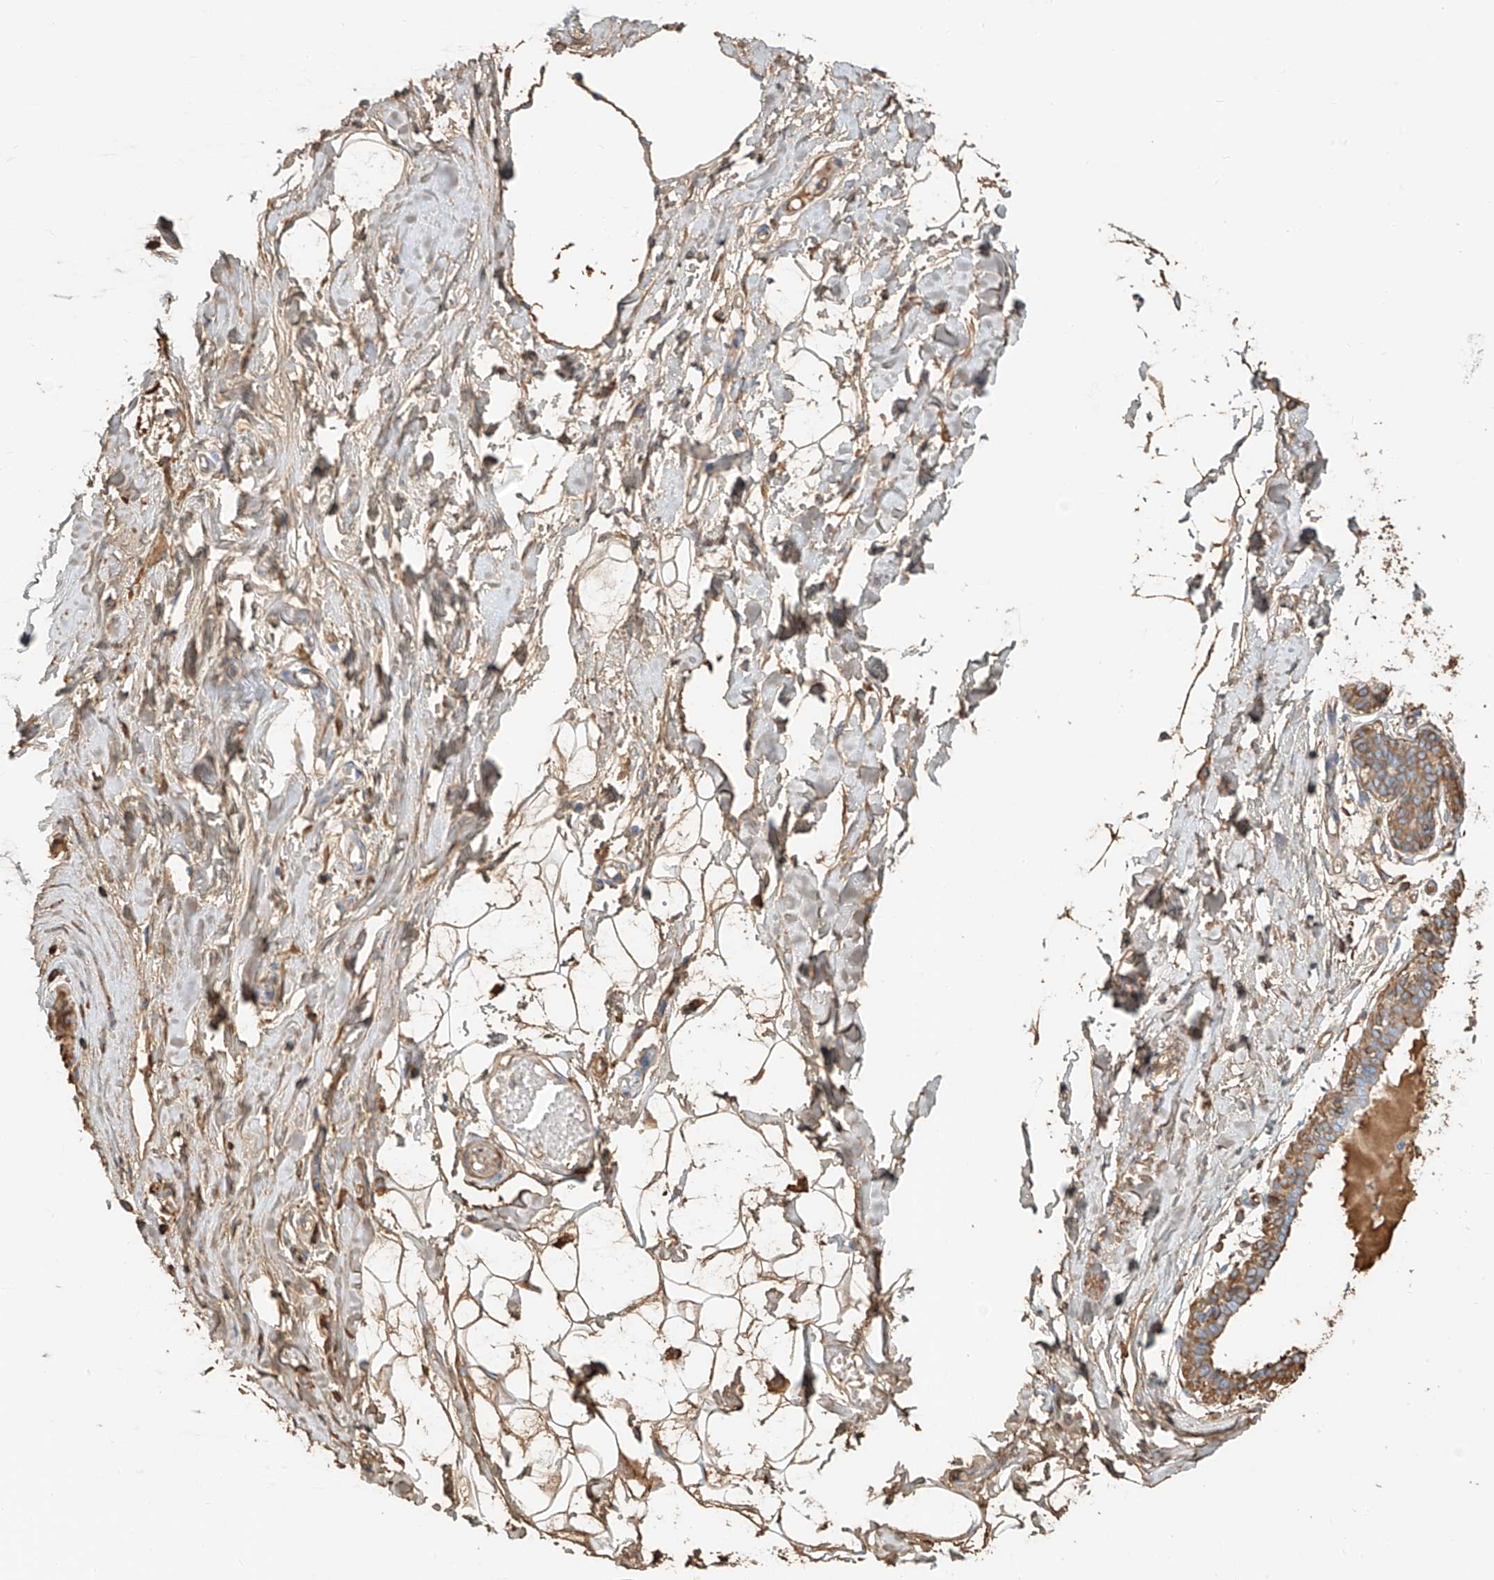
{"staining": {"intensity": "moderate", "quantity": "25%-75%", "location": "cytoplasmic/membranous"}, "tissue": "breast", "cell_type": "Adipocytes", "image_type": "normal", "snomed": [{"axis": "morphology", "description": "Normal tissue, NOS"}, {"axis": "topography", "description": "Breast"}], "caption": "Protein staining shows moderate cytoplasmic/membranous expression in approximately 25%-75% of adipocytes in unremarkable breast. The protein is stained brown, and the nuclei are stained in blue (DAB (3,3'-diaminobenzidine) IHC with brightfield microscopy, high magnification).", "gene": "ZFP30", "patient": {"sex": "female", "age": 27}}